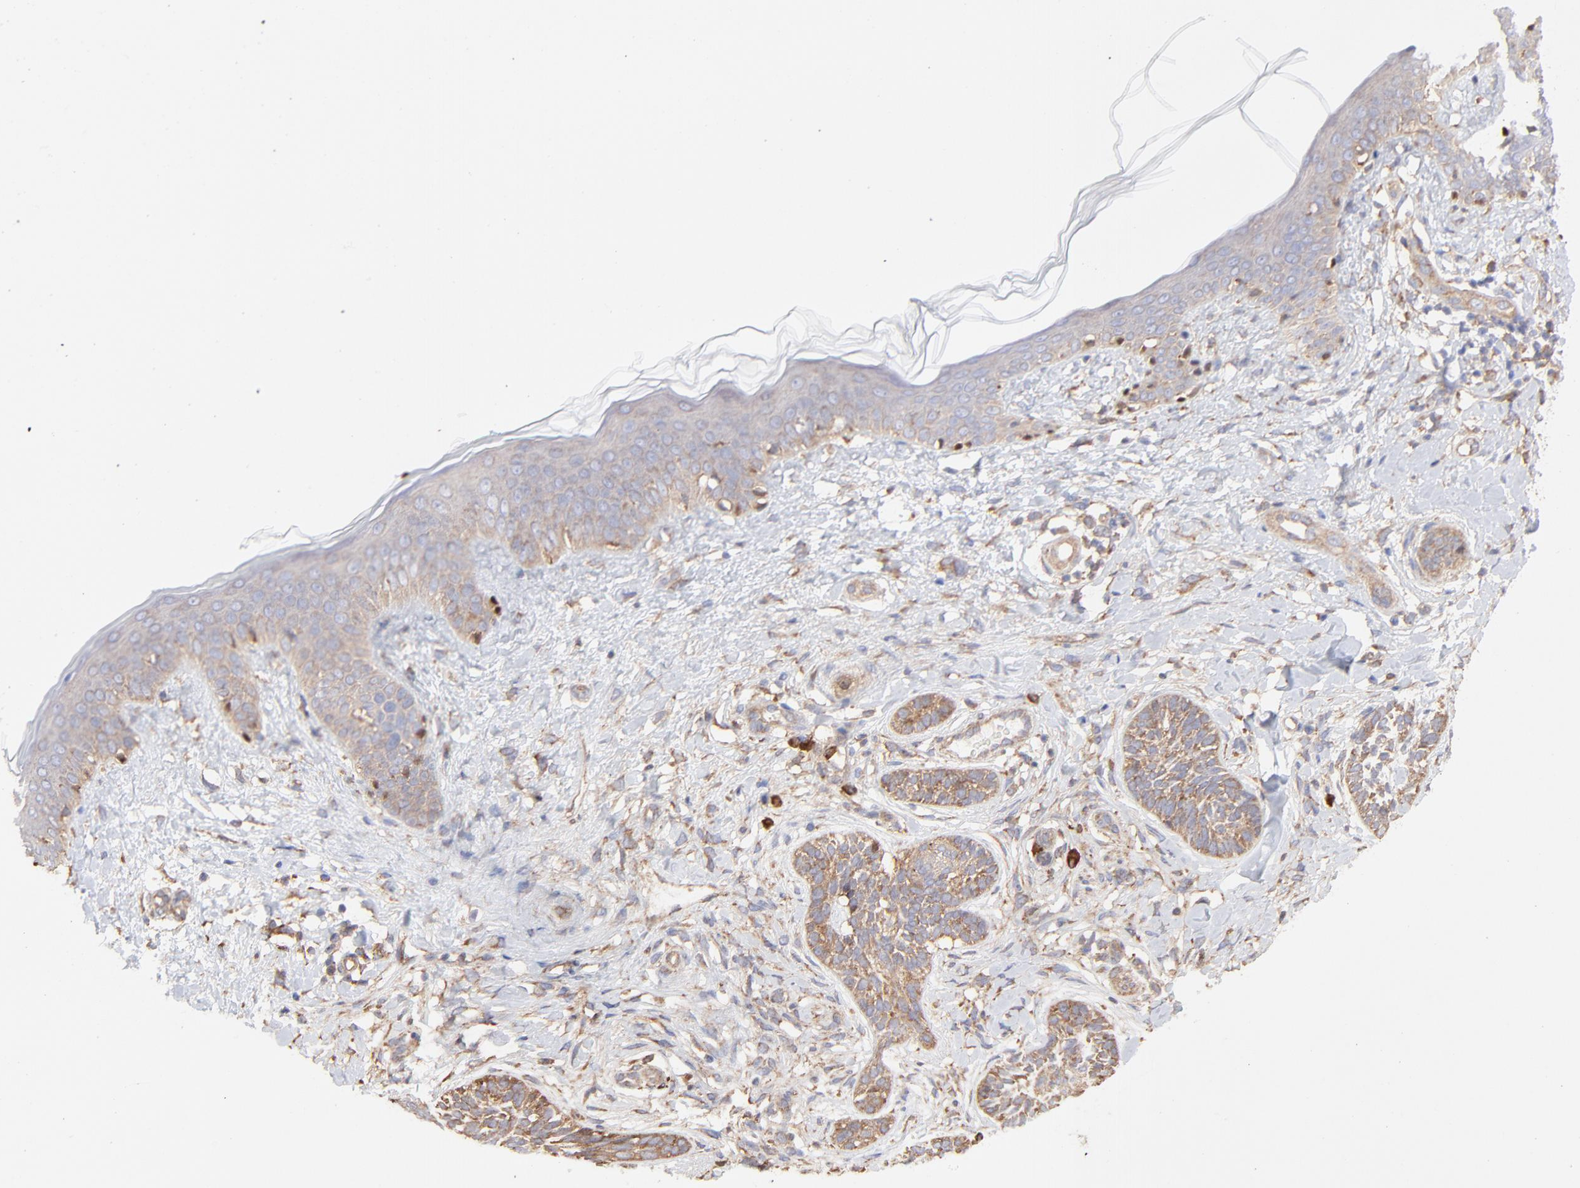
{"staining": {"intensity": "moderate", "quantity": "25%-75%", "location": "cytoplasmic/membranous"}, "tissue": "skin cancer", "cell_type": "Tumor cells", "image_type": "cancer", "snomed": [{"axis": "morphology", "description": "Normal tissue, NOS"}, {"axis": "morphology", "description": "Basal cell carcinoma"}, {"axis": "topography", "description": "Skin"}], "caption": "Protein expression by immunohistochemistry reveals moderate cytoplasmic/membranous expression in approximately 25%-75% of tumor cells in basal cell carcinoma (skin). The protein of interest is shown in brown color, while the nuclei are stained blue.", "gene": "PFKM", "patient": {"sex": "male", "age": 63}}